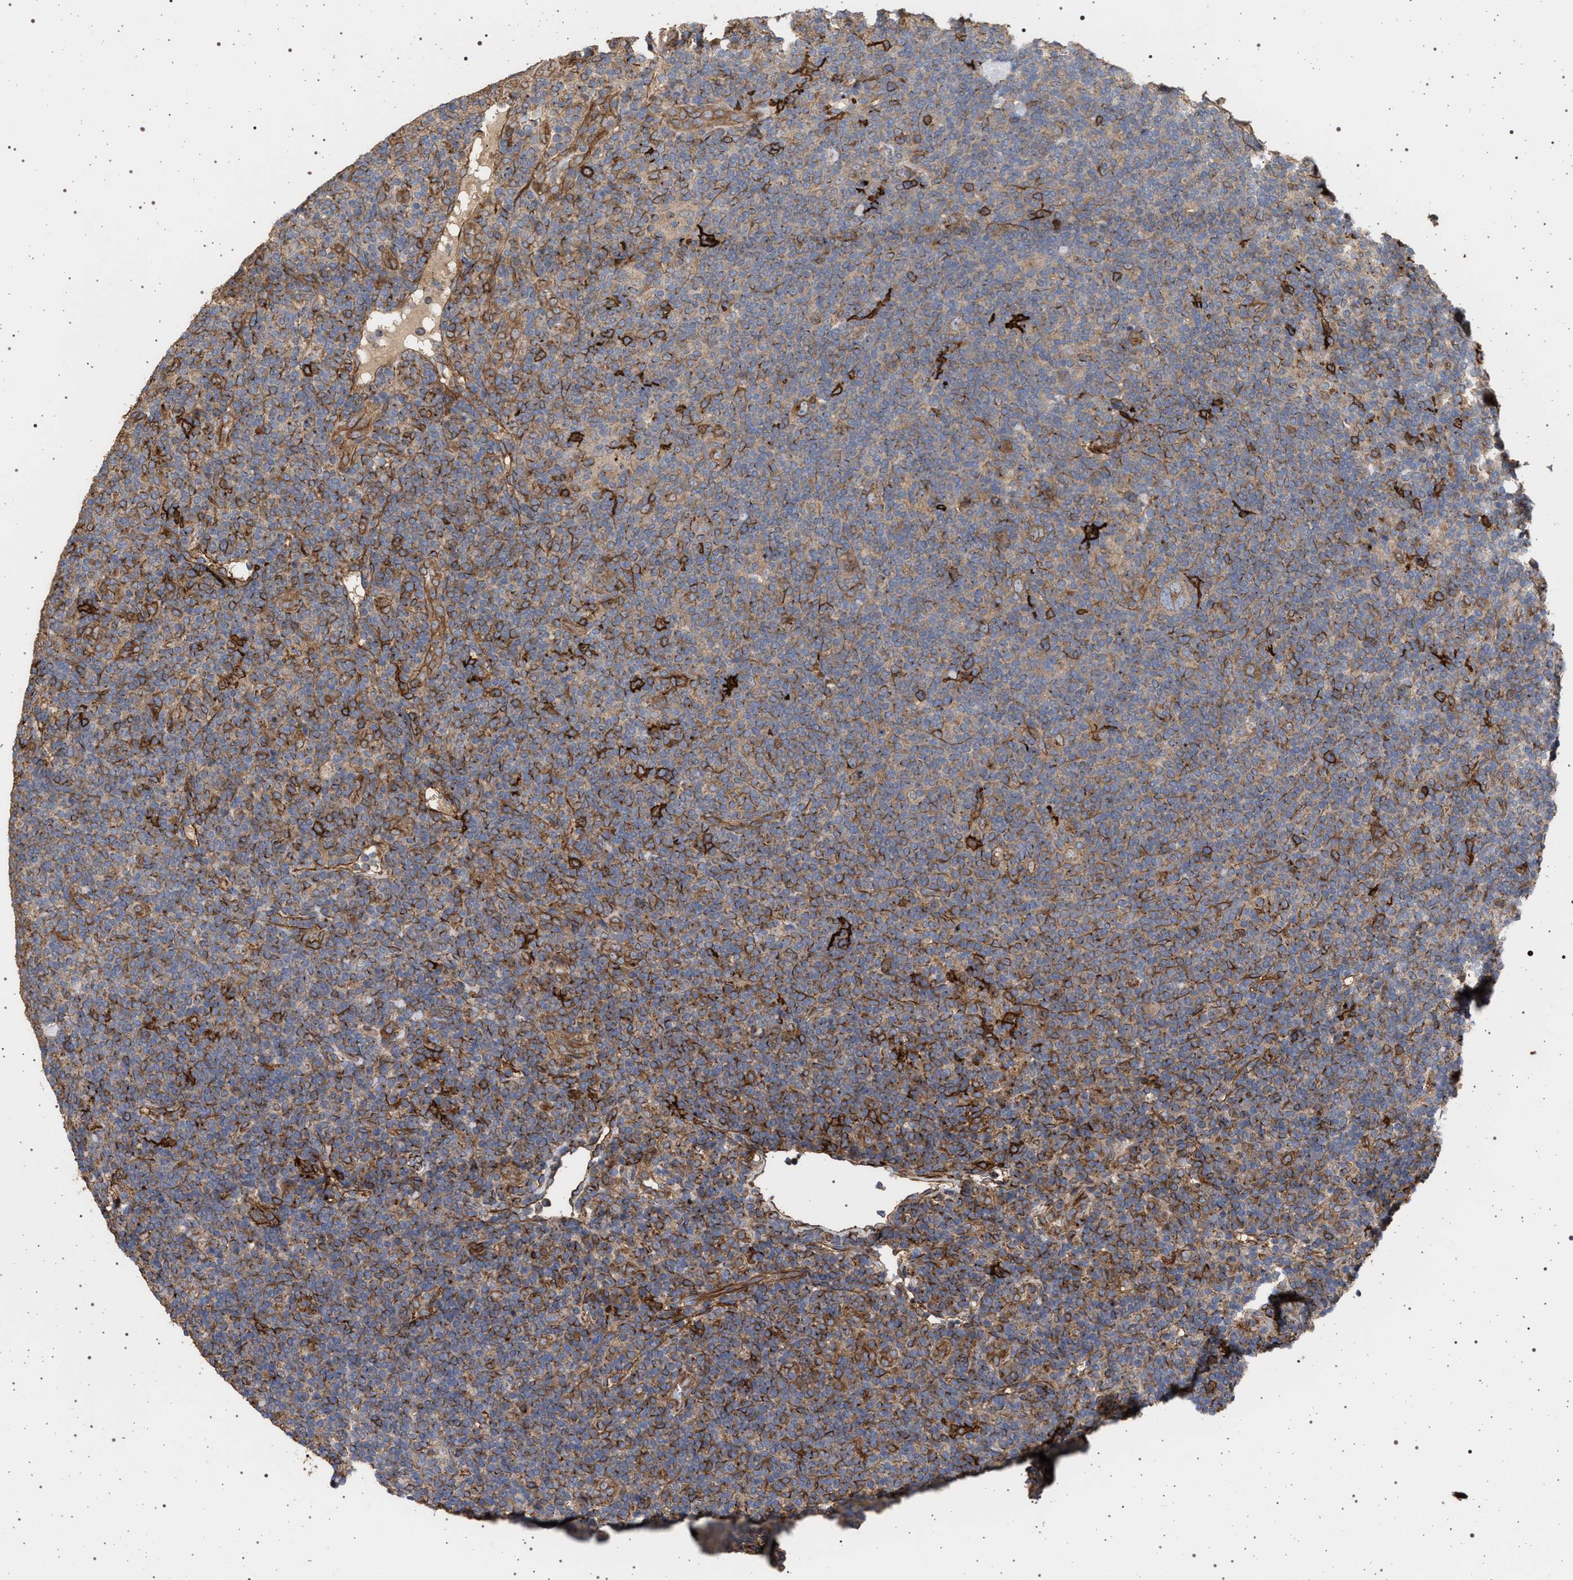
{"staining": {"intensity": "moderate", "quantity": ">75%", "location": "cytoplasmic/membranous"}, "tissue": "lymphoma", "cell_type": "Tumor cells", "image_type": "cancer", "snomed": [{"axis": "morphology", "description": "Hodgkin's disease, NOS"}, {"axis": "topography", "description": "Lymph node"}], "caption": "Immunohistochemistry (DAB) staining of lymphoma exhibits moderate cytoplasmic/membranous protein positivity in approximately >75% of tumor cells.", "gene": "IFT20", "patient": {"sex": "female", "age": 57}}